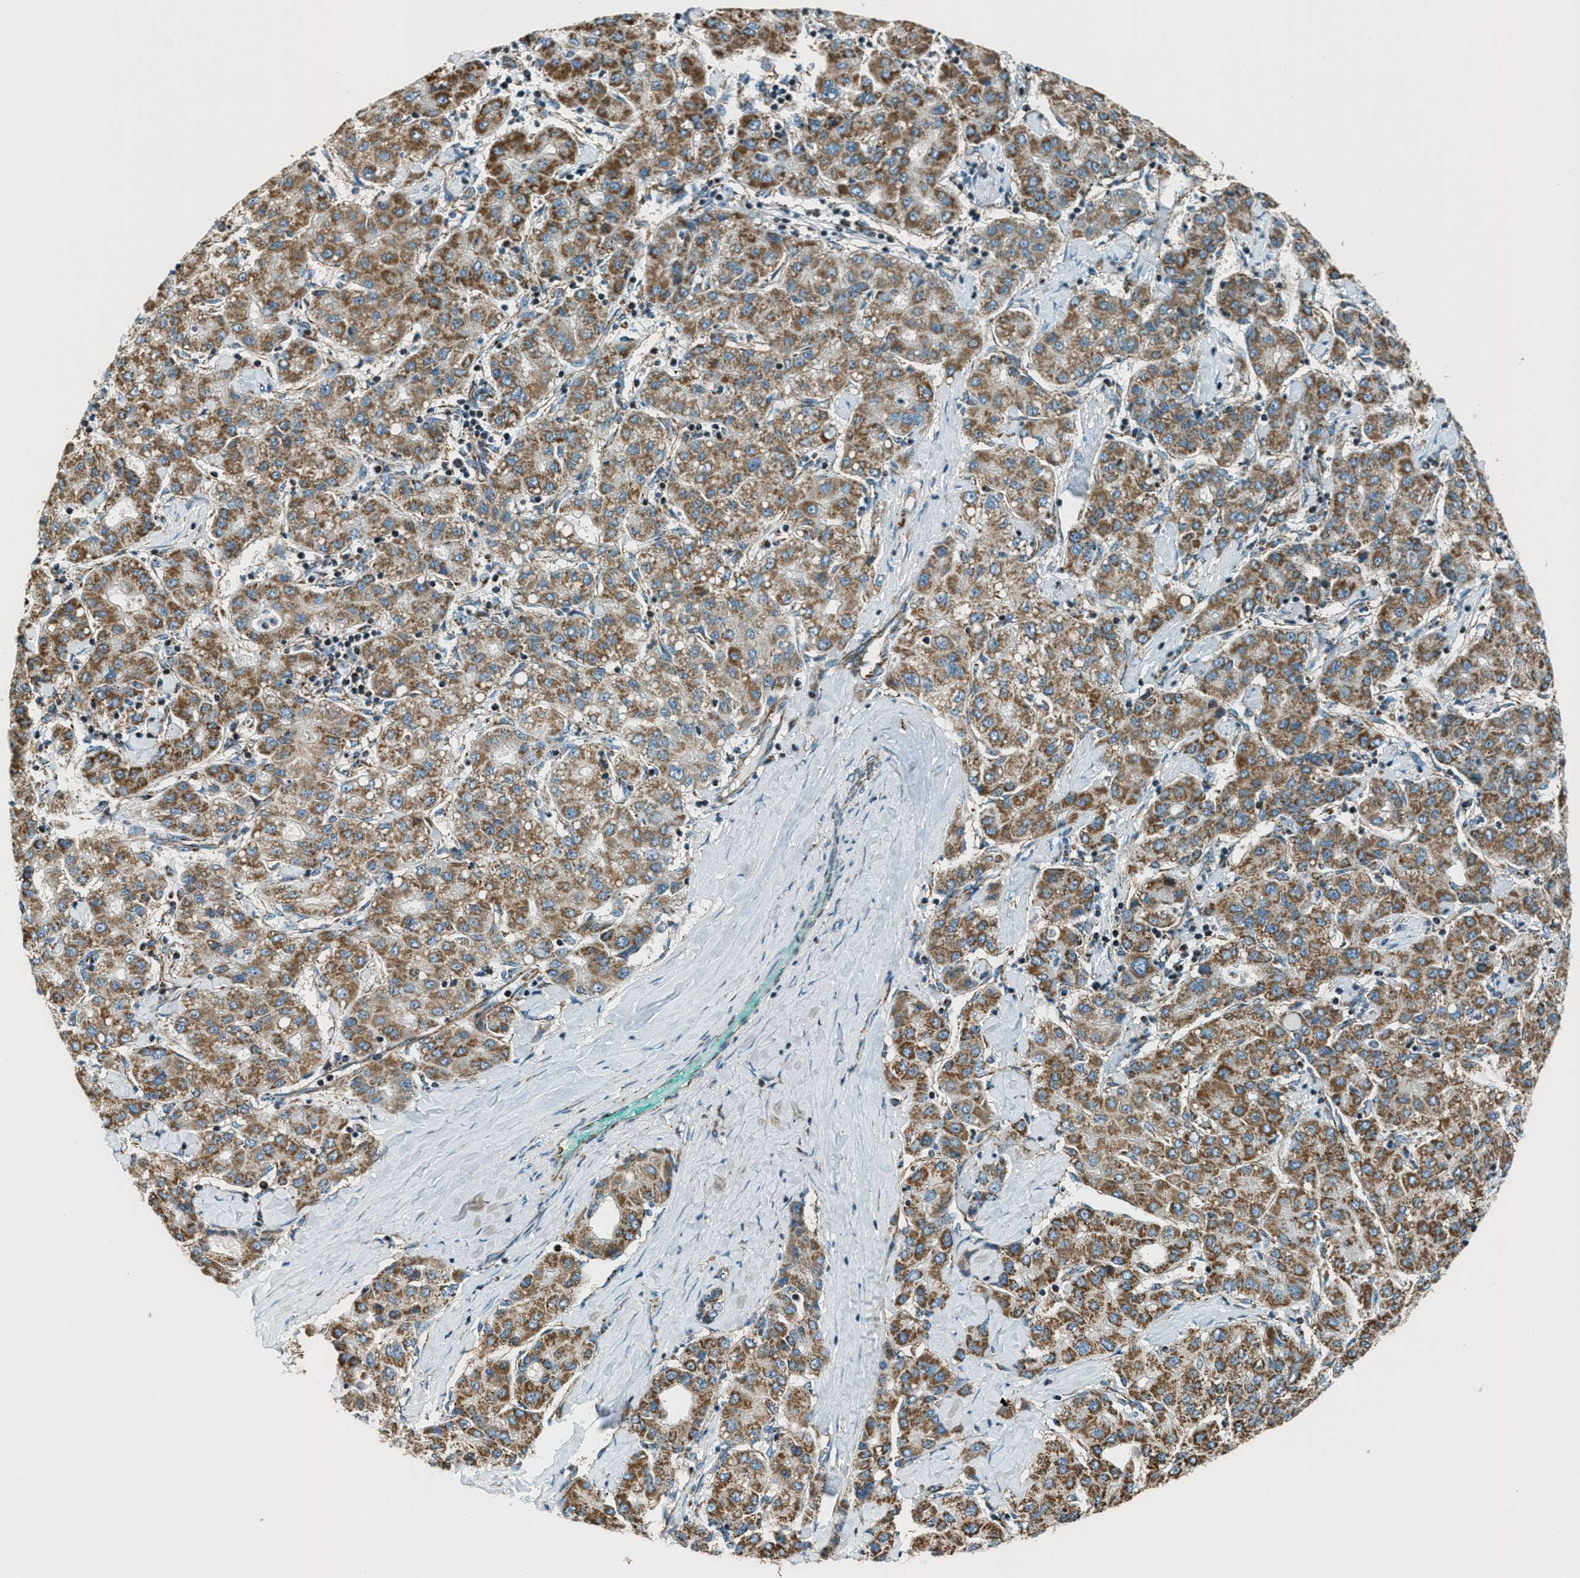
{"staining": {"intensity": "moderate", "quantity": ">75%", "location": "cytoplasmic/membranous"}, "tissue": "liver cancer", "cell_type": "Tumor cells", "image_type": "cancer", "snomed": [{"axis": "morphology", "description": "Carcinoma, Hepatocellular, NOS"}, {"axis": "topography", "description": "Liver"}], "caption": "DAB immunohistochemical staining of human liver cancer (hepatocellular carcinoma) demonstrates moderate cytoplasmic/membranous protein positivity in about >75% of tumor cells.", "gene": "CHST15", "patient": {"sex": "male", "age": 65}}